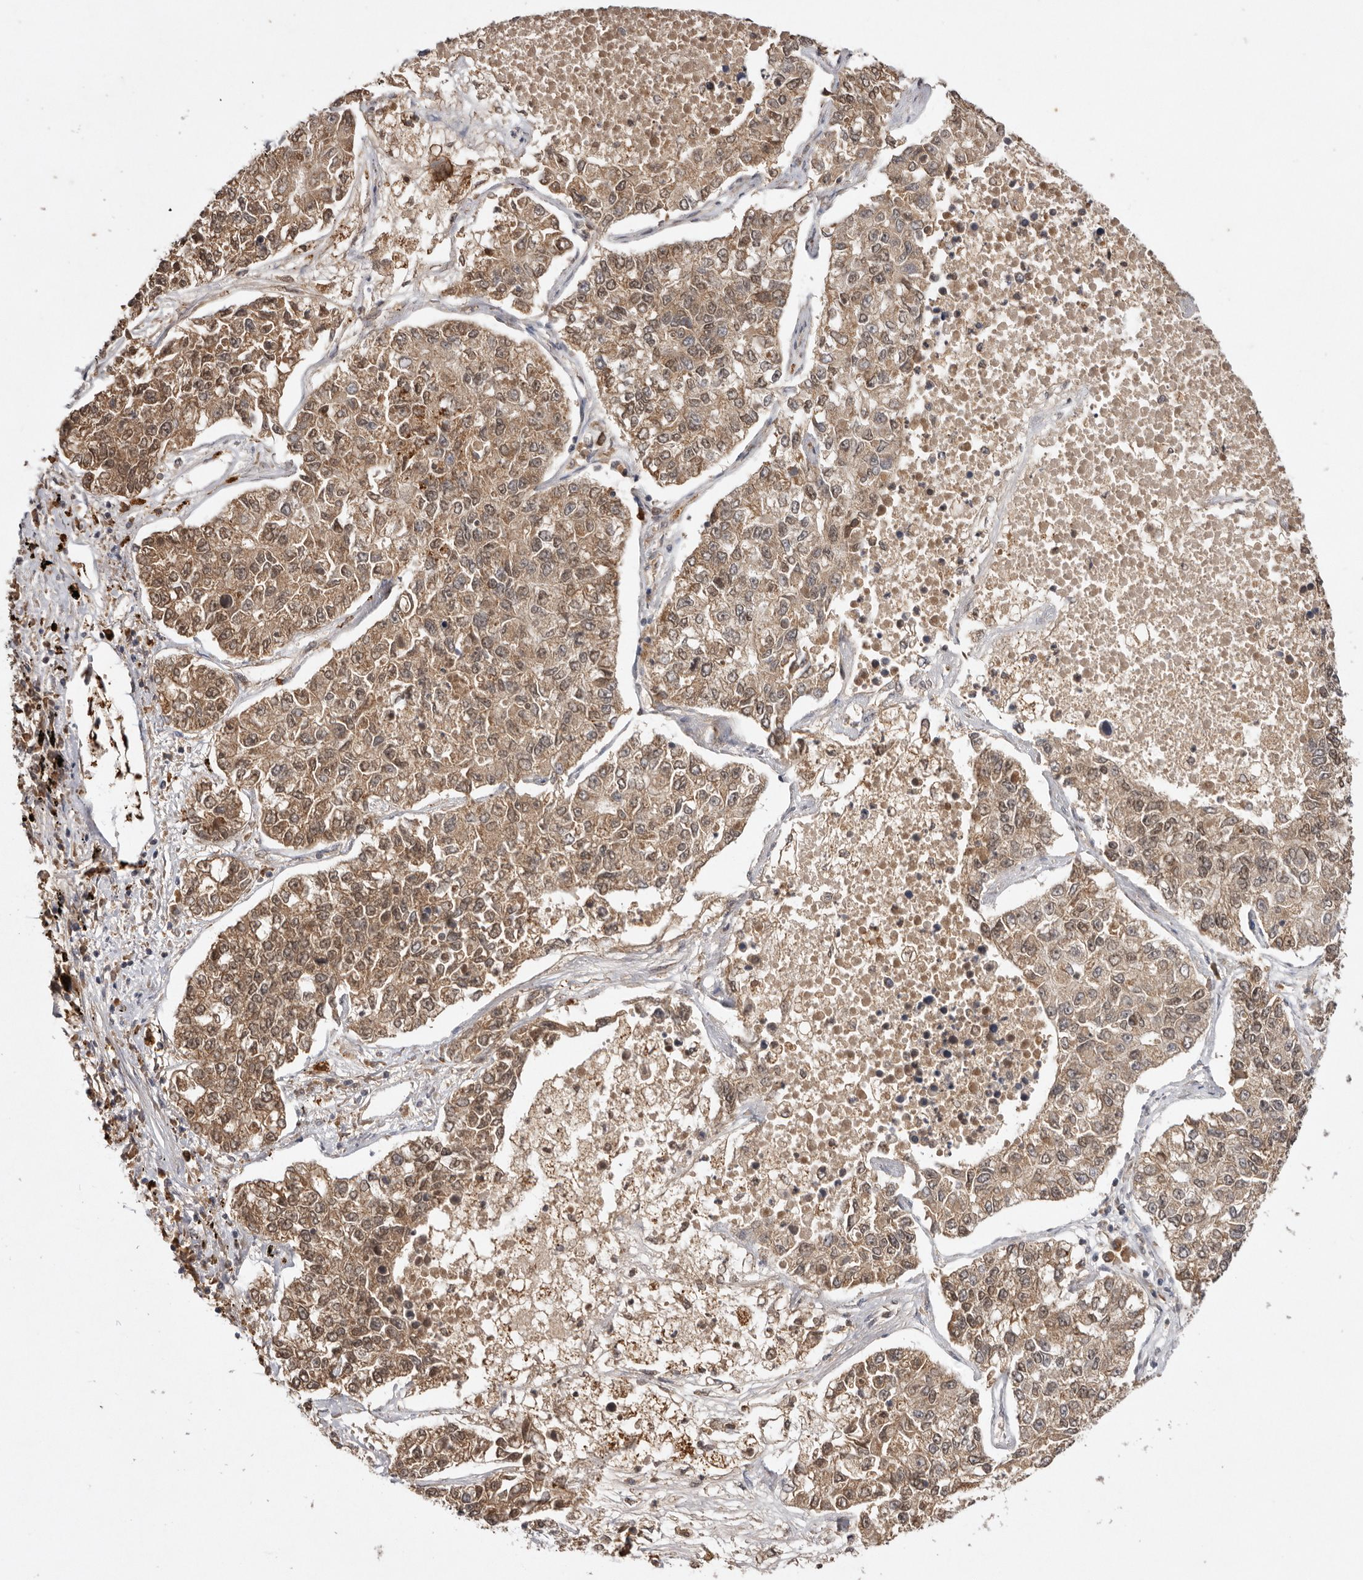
{"staining": {"intensity": "moderate", "quantity": ">75%", "location": "cytoplasmic/membranous,nuclear"}, "tissue": "lung cancer", "cell_type": "Tumor cells", "image_type": "cancer", "snomed": [{"axis": "morphology", "description": "Adenocarcinoma, NOS"}, {"axis": "topography", "description": "Lung"}], "caption": "Immunohistochemistry histopathology image of lung adenocarcinoma stained for a protein (brown), which displays medium levels of moderate cytoplasmic/membranous and nuclear staining in approximately >75% of tumor cells.", "gene": "TARS2", "patient": {"sex": "male", "age": 49}}